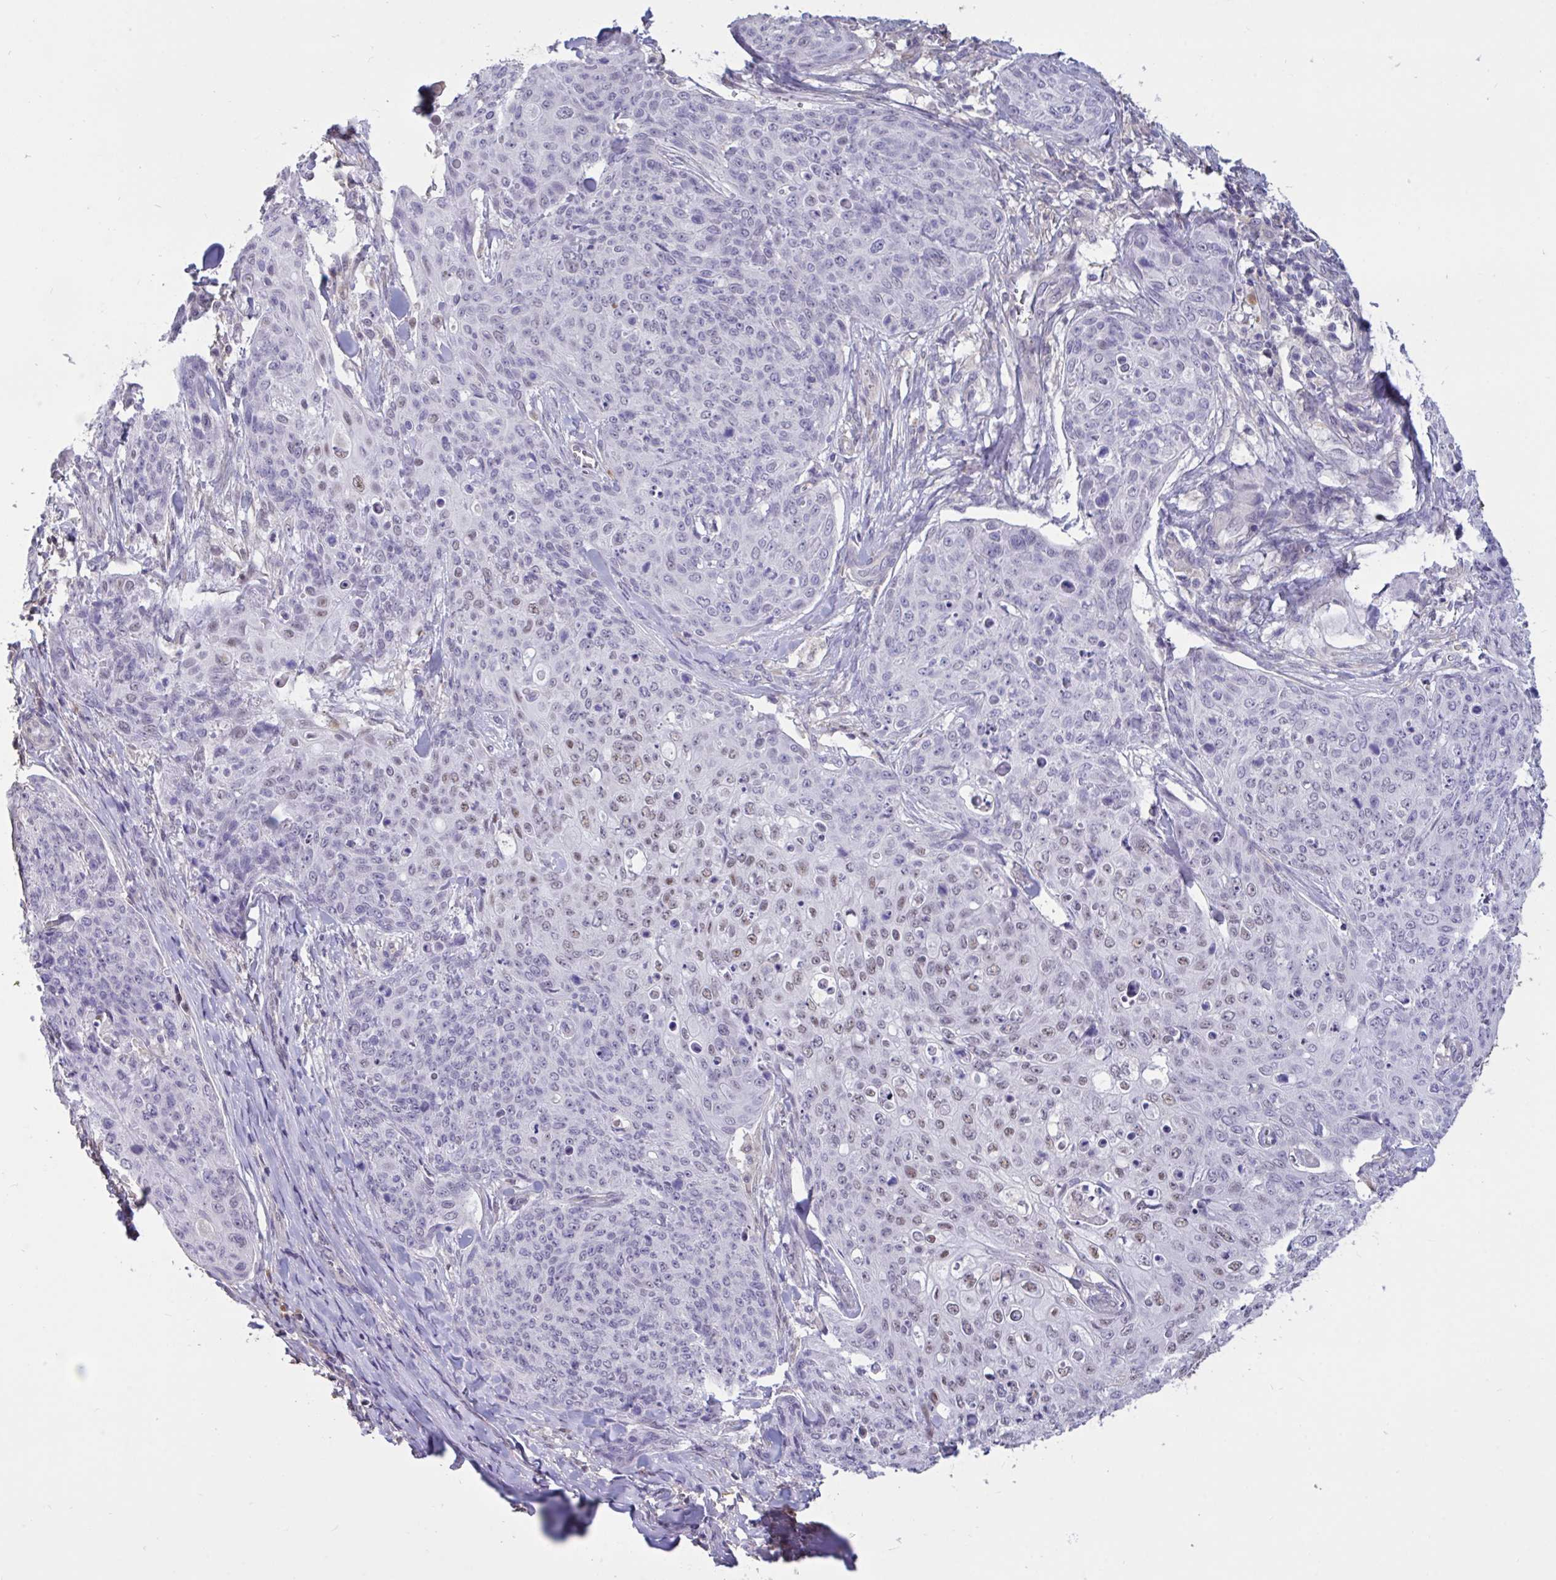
{"staining": {"intensity": "moderate", "quantity": ">75%", "location": "nuclear"}, "tissue": "skin cancer", "cell_type": "Tumor cells", "image_type": "cancer", "snomed": [{"axis": "morphology", "description": "Squamous cell carcinoma, NOS"}, {"axis": "topography", "description": "Skin"}, {"axis": "topography", "description": "Vulva"}], "caption": "The photomicrograph displays a brown stain indicating the presence of a protein in the nuclear of tumor cells in skin cancer.", "gene": "DDX39A", "patient": {"sex": "female", "age": 85}}